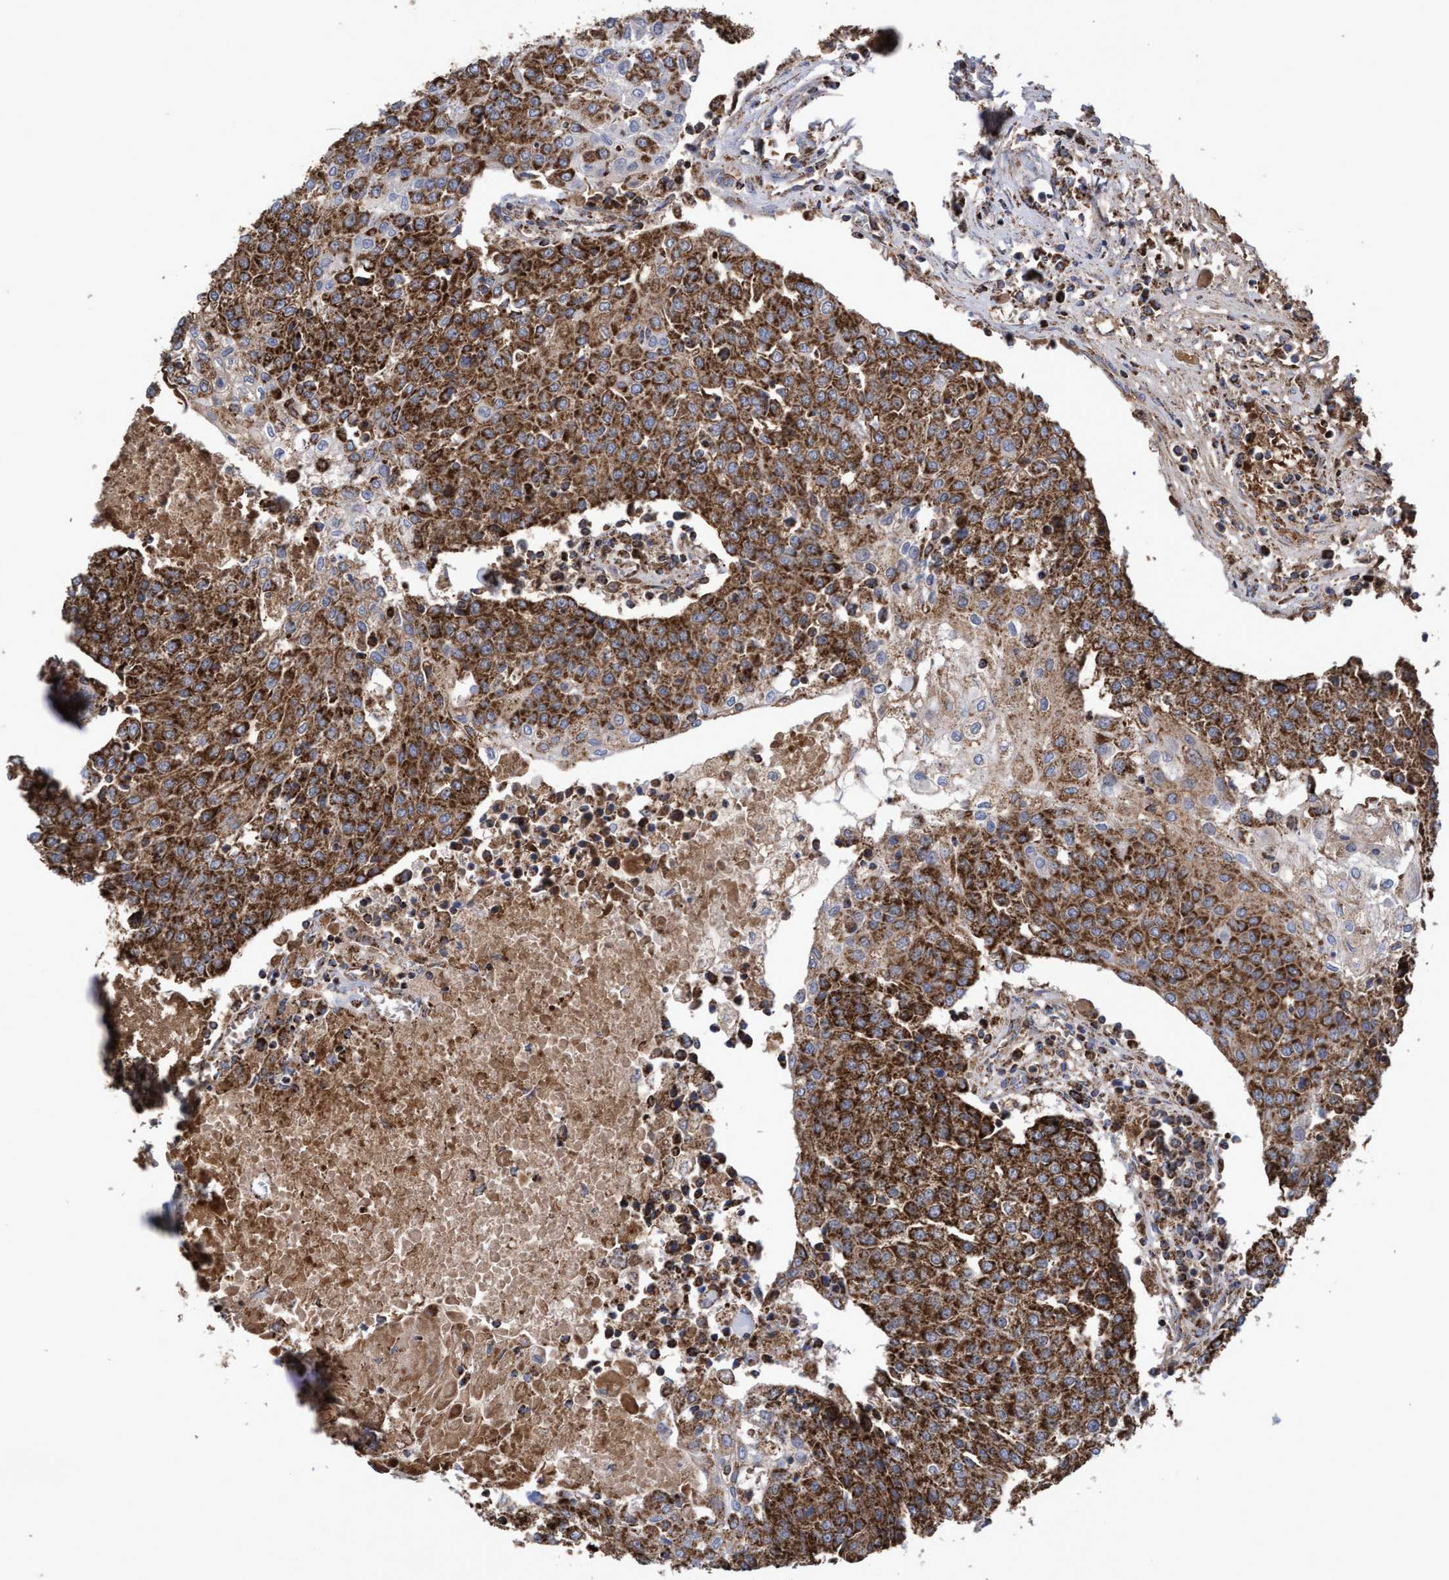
{"staining": {"intensity": "strong", "quantity": ">75%", "location": "cytoplasmic/membranous"}, "tissue": "urothelial cancer", "cell_type": "Tumor cells", "image_type": "cancer", "snomed": [{"axis": "morphology", "description": "Urothelial carcinoma, High grade"}, {"axis": "topography", "description": "Urinary bladder"}], "caption": "Immunohistochemistry staining of high-grade urothelial carcinoma, which reveals high levels of strong cytoplasmic/membranous expression in approximately >75% of tumor cells indicating strong cytoplasmic/membranous protein staining. The staining was performed using DAB (3,3'-diaminobenzidine) (brown) for protein detection and nuclei were counterstained in hematoxylin (blue).", "gene": "COBL", "patient": {"sex": "female", "age": 85}}